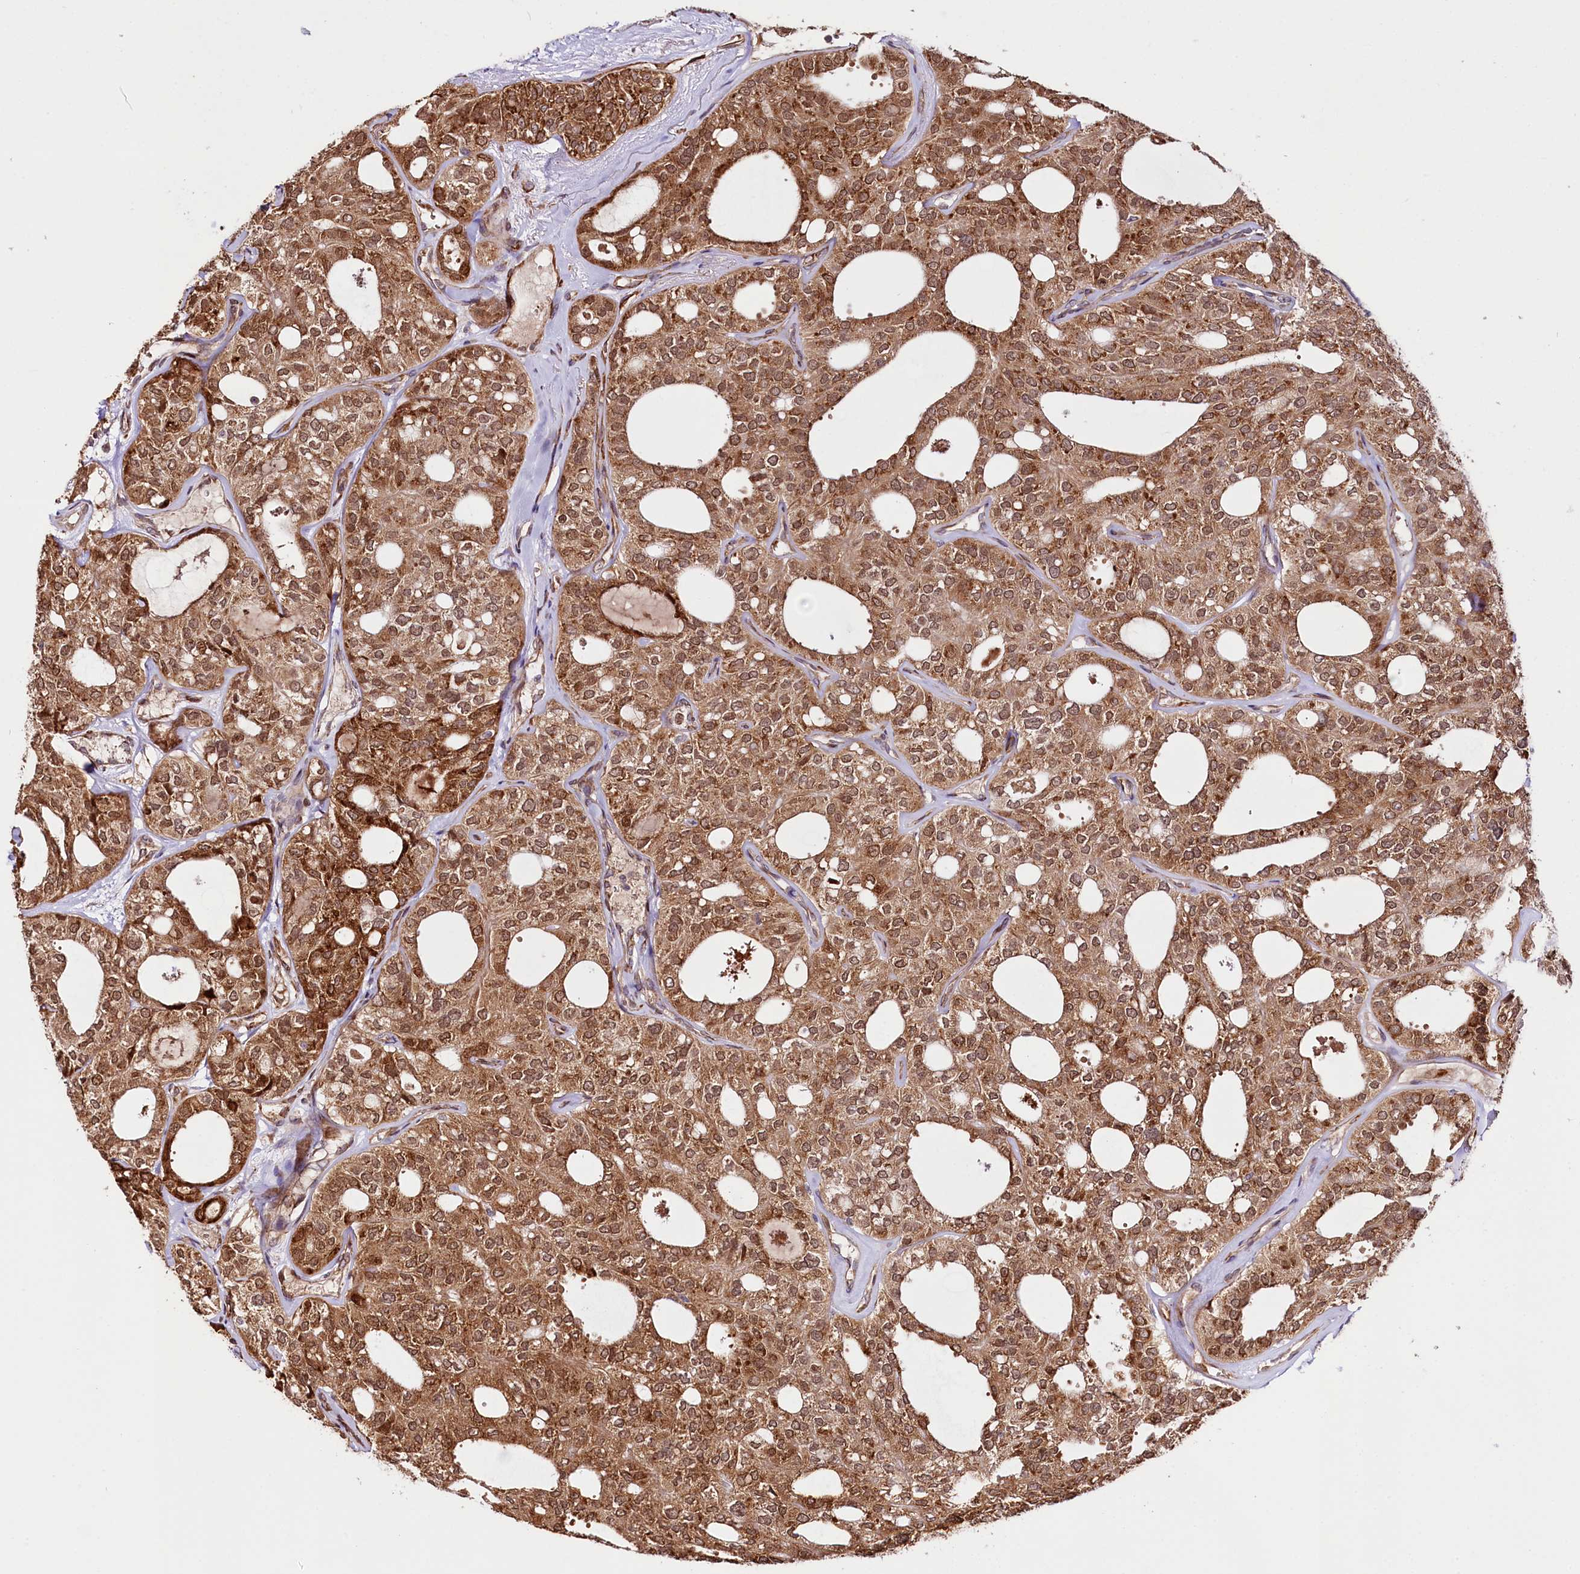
{"staining": {"intensity": "moderate", "quantity": ">75%", "location": "cytoplasmic/membranous,nuclear"}, "tissue": "thyroid cancer", "cell_type": "Tumor cells", "image_type": "cancer", "snomed": [{"axis": "morphology", "description": "Follicular adenoma carcinoma, NOS"}, {"axis": "topography", "description": "Thyroid gland"}], "caption": "Protein expression analysis of human thyroid cancer reveals moderate cytoplasmic/membranous and nuclear staining in approximately >75% of tumor cells.", "gene": "CUTC", "patient": {"sex": "male", "age": 75}}